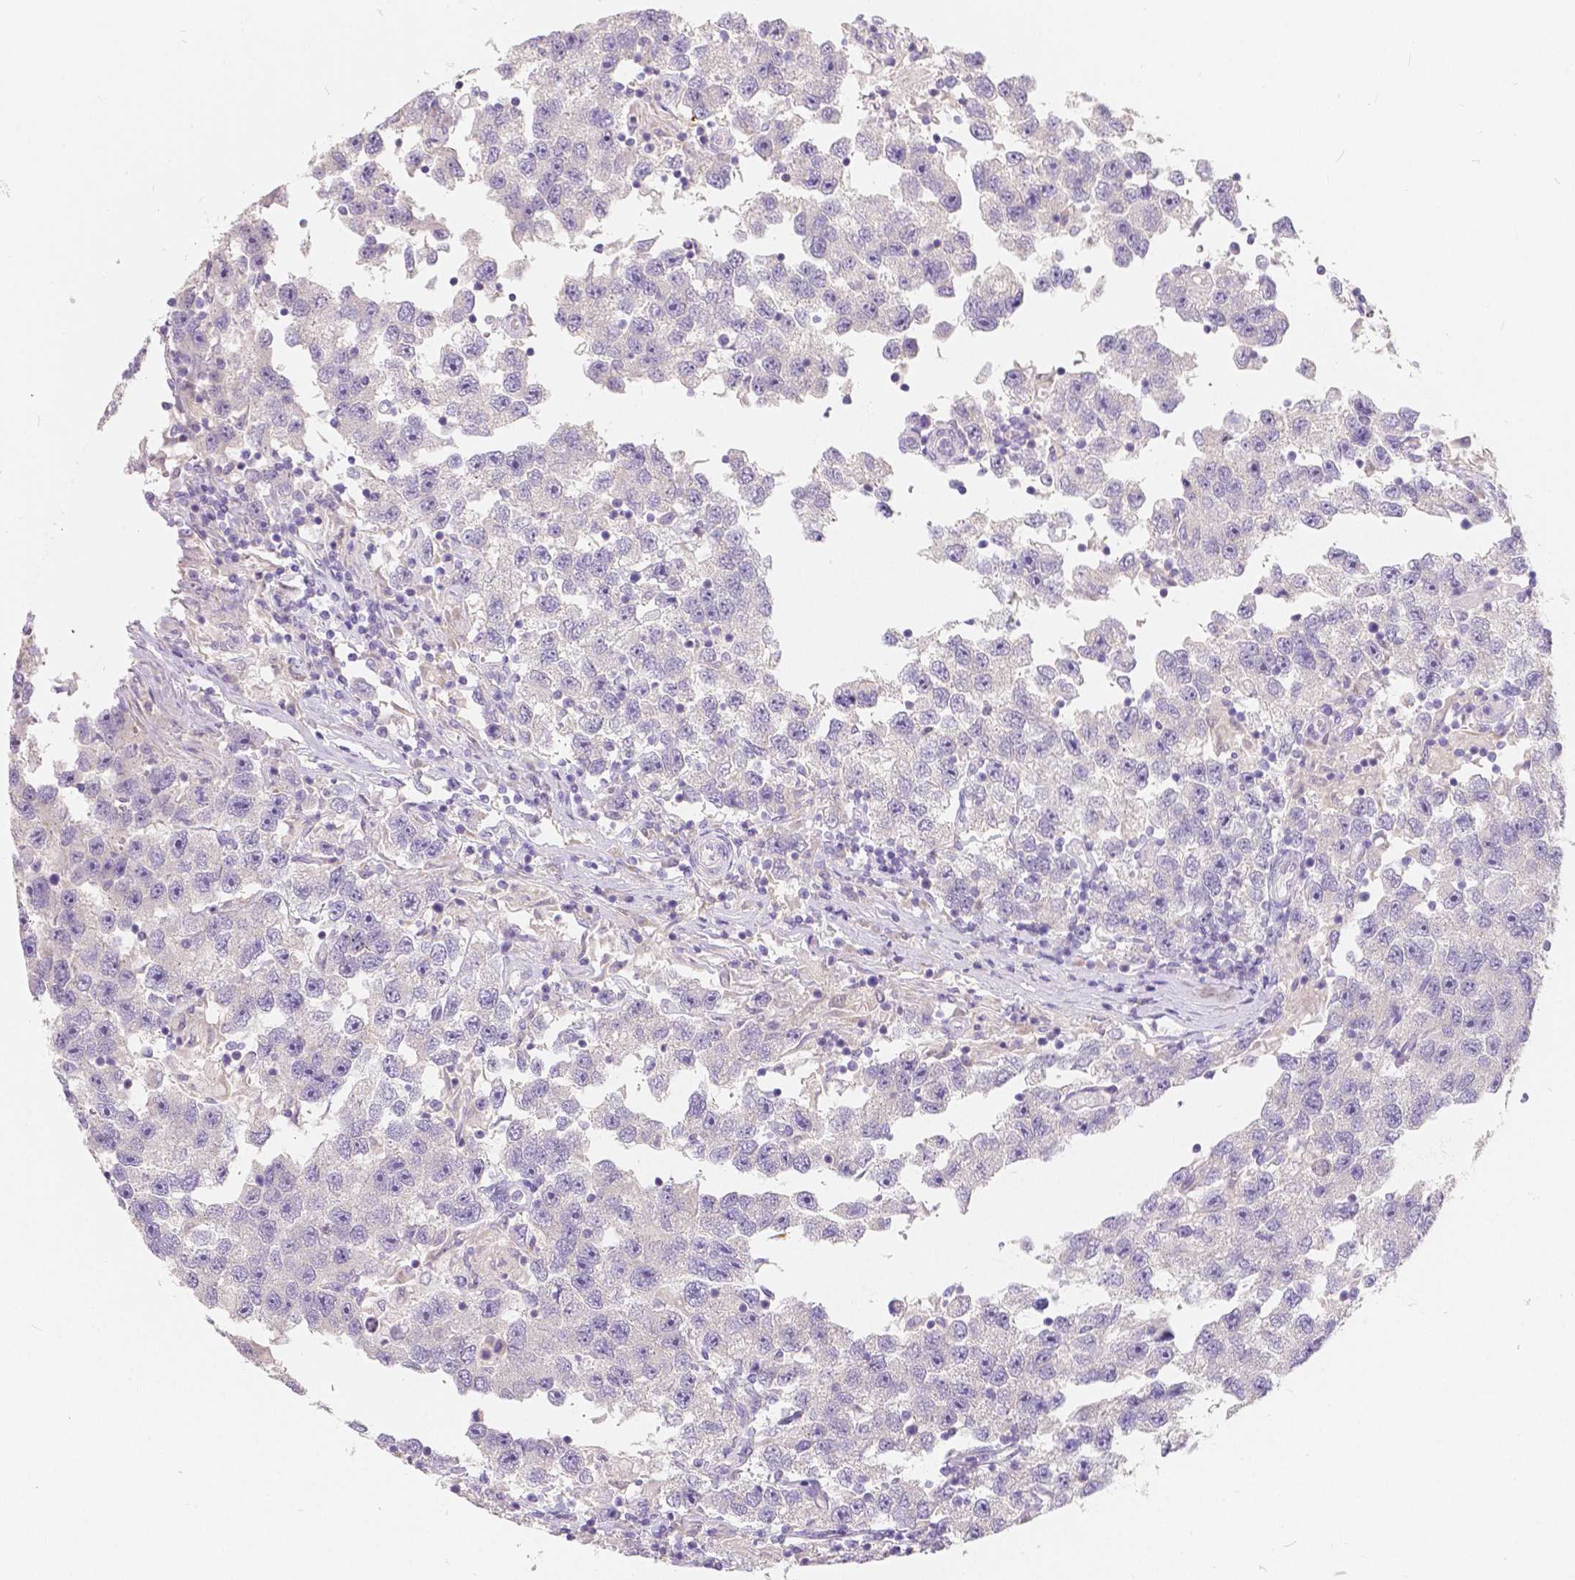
{"staining": {"intensity": "negative", "quantity": "none", "location": "none"}, "tissue": "testis cancer", "cell_type": "Tumor cells", "image_type": "cancer", "snomed": [{"axis": "morphology", "description": "Seminoma, NOS"}, {"axis": "topography", "description": "Testis"}], "caption": "A high-resolution photomicrograph shows immunohistochemistry staining of seminoma (testis), which displays no significant staining in tumor cells.", "gene": "RNF186", "patient": {"sex": "male", "age": 26}}